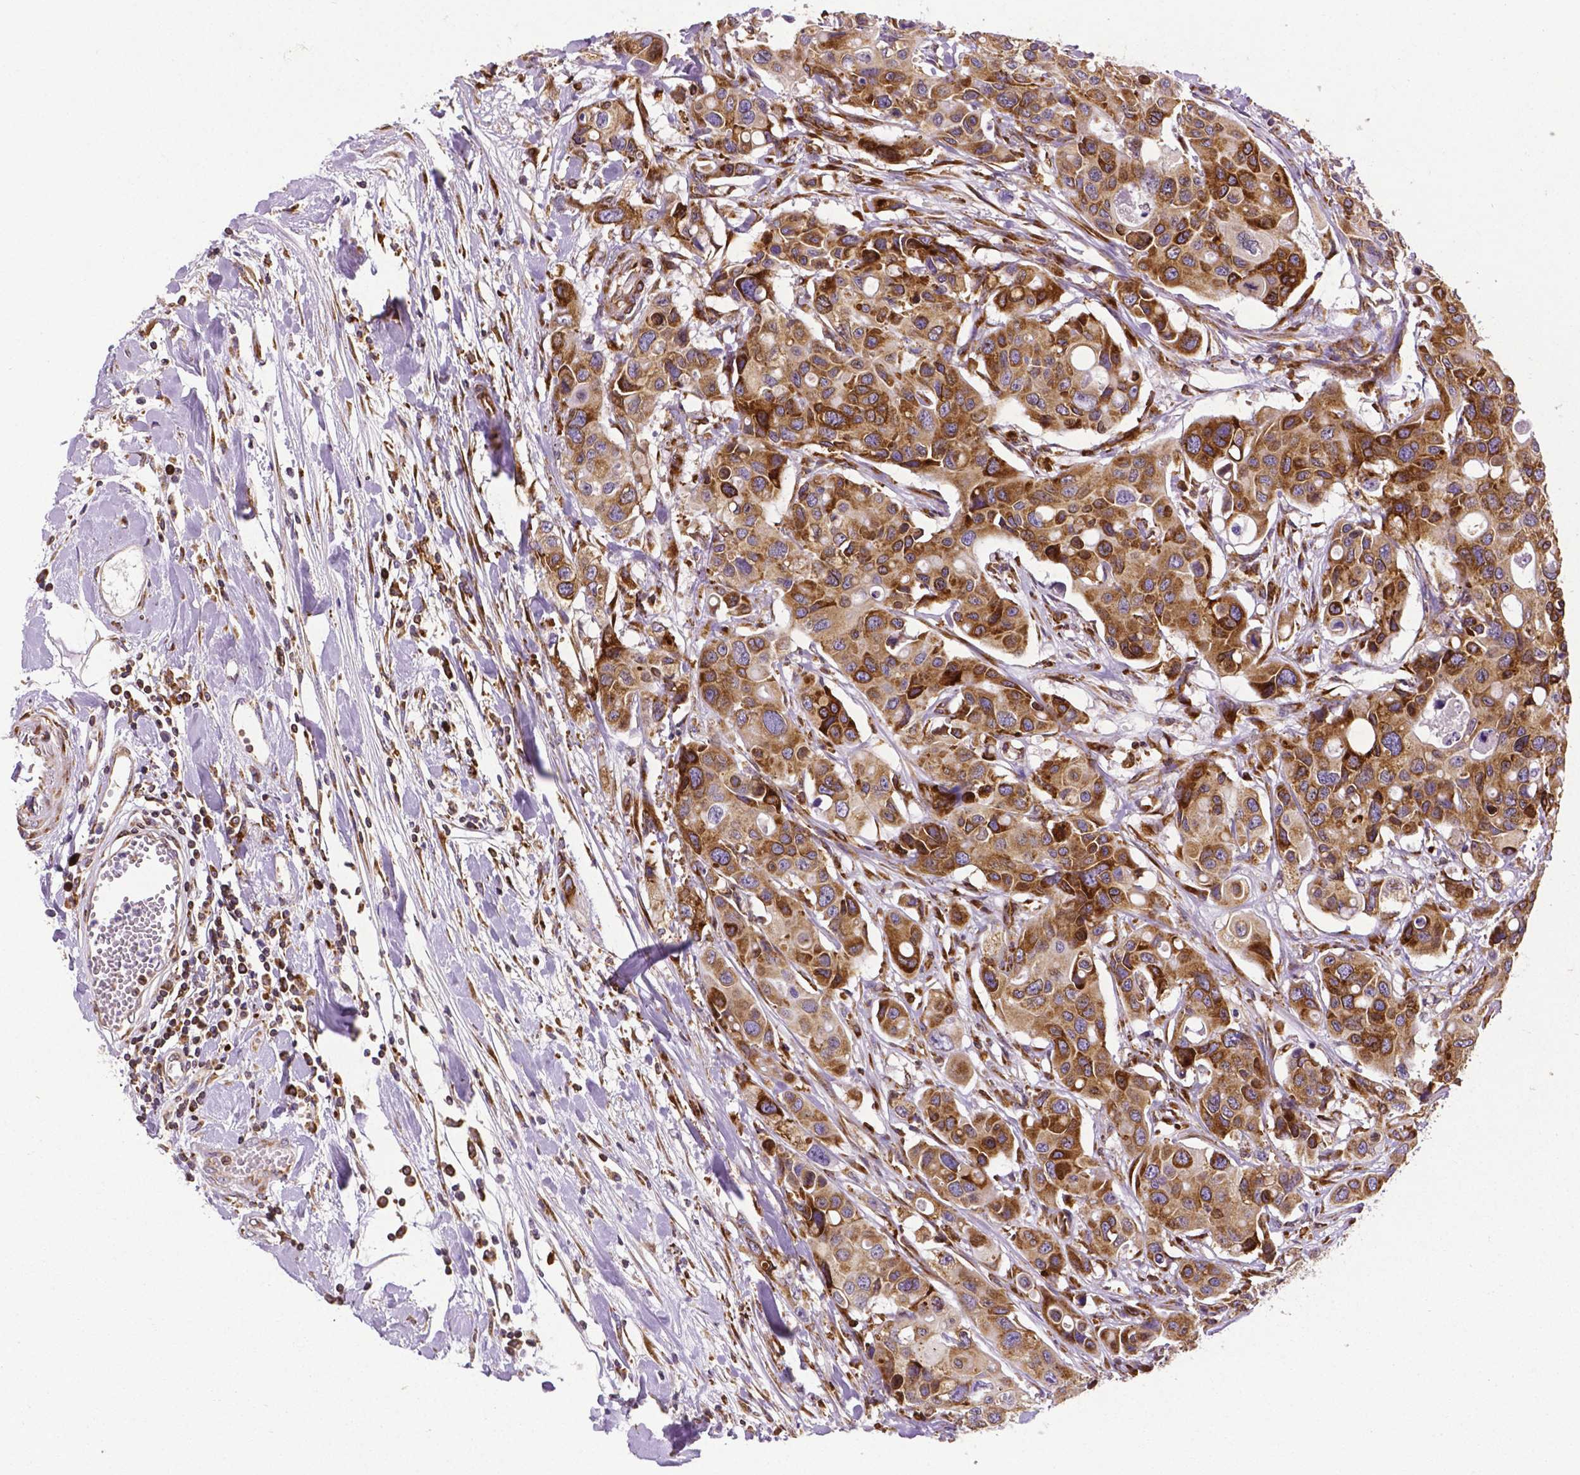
{"staining": {"intensity": "strong", "quantity": ">75%", "location": "cytoplasmic/membranous"}, "tissue": "colorectal cancer", "cell_type": "Tumor cells", "image_type": "cancer", "snomed": [{"axis": "morphology", "description": "Adenocarcinoma, NOS"}, {"axis": "topography", "description": "Colon"}], "caption": "Protein staining shows strong cytoplasmic/membranous positivity in about >75% of tumor cells in colorectal cancer.", "gene": "MTDH", "patient": {"sex": "male", "age": 77}}